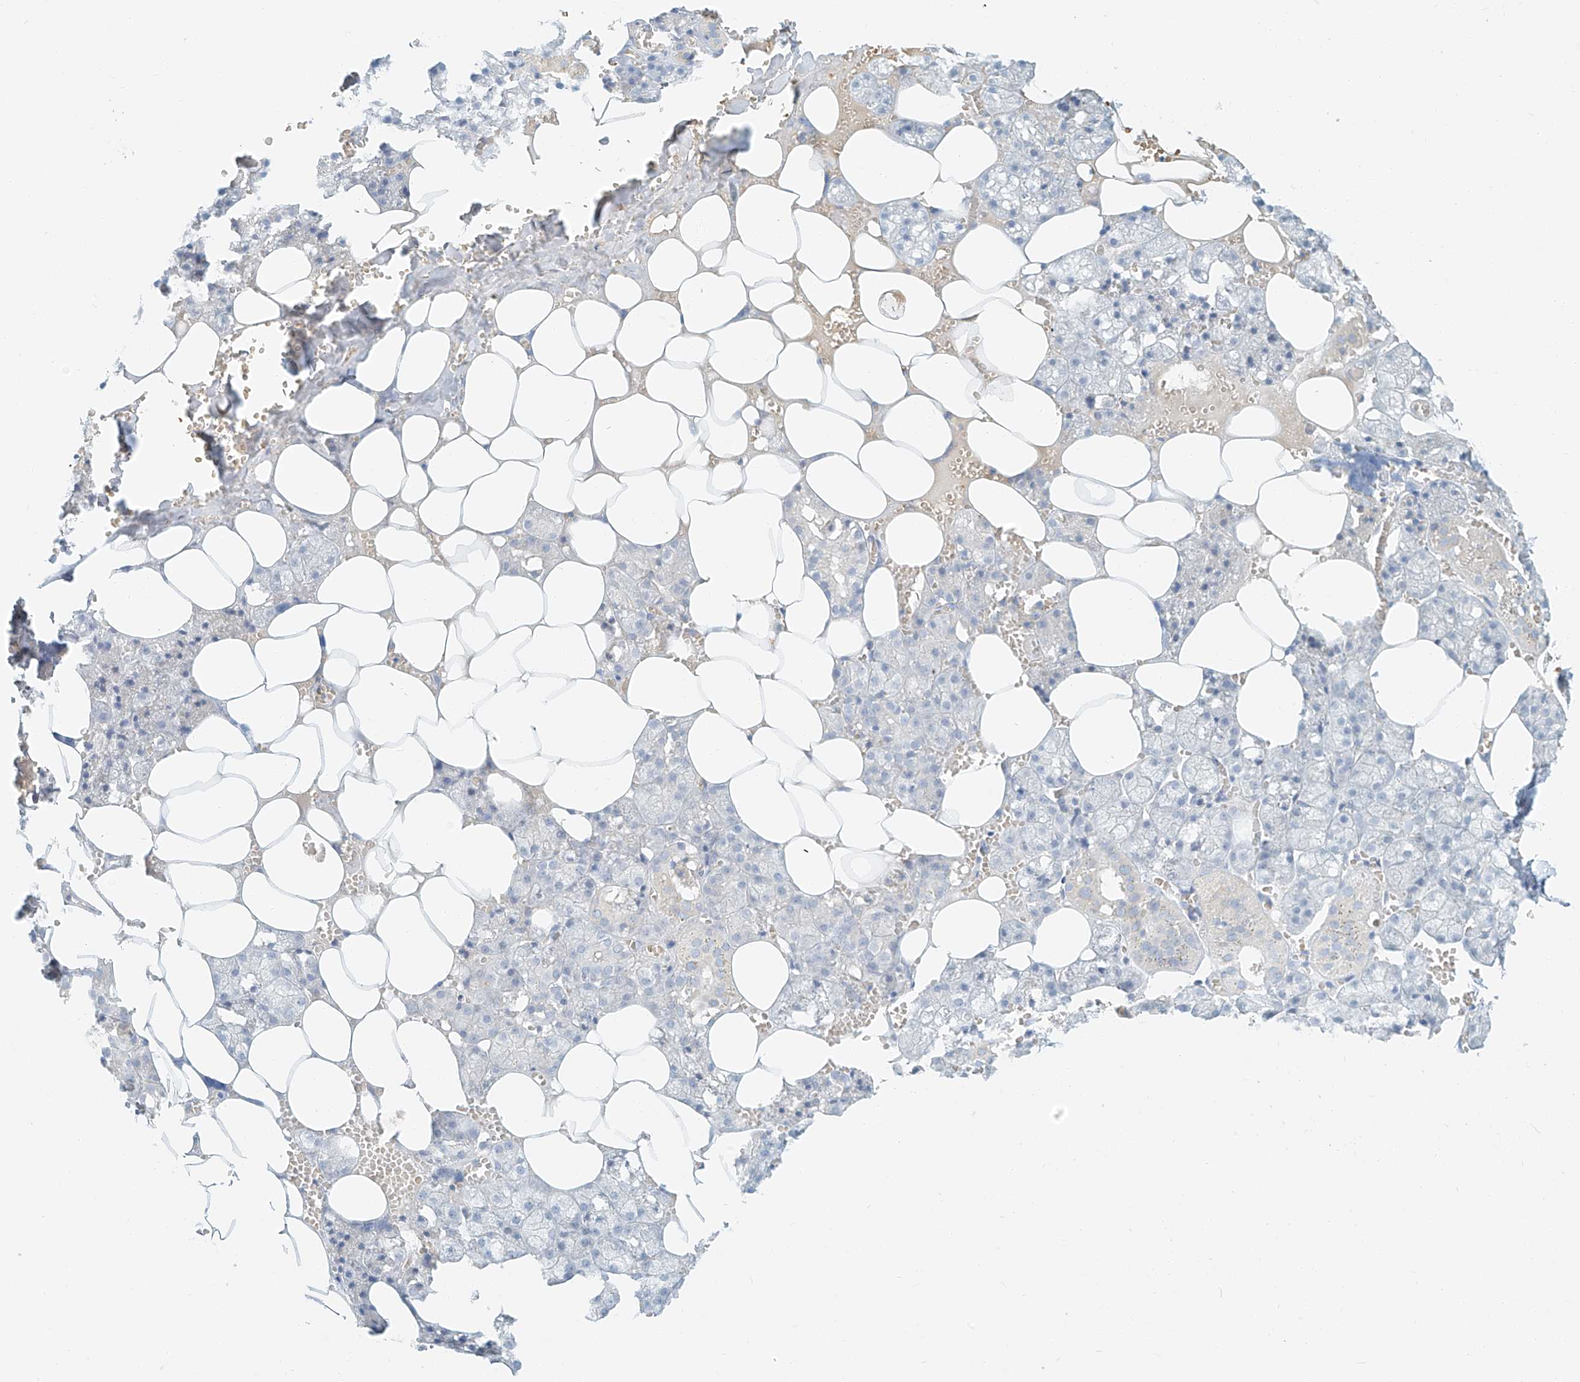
{"staining": {"intensity": "weak", "quantity": "<25%", "location": "cytoplasmic/membranous"}, "tissue": "salivary gland", "cell_type": "Glandular cells", "image_type": "normal", "snomed": [{"axis": "morphology", "description": "Normal tissue, NOS"}, {"axis": "topography", "description": "Salivary gland"}], "caption": "Glandular cells are negative for brown protein staining in unremarkable salivary gland.", "gene": "PGC", "patient": {"sex": "male", "age": 62}}